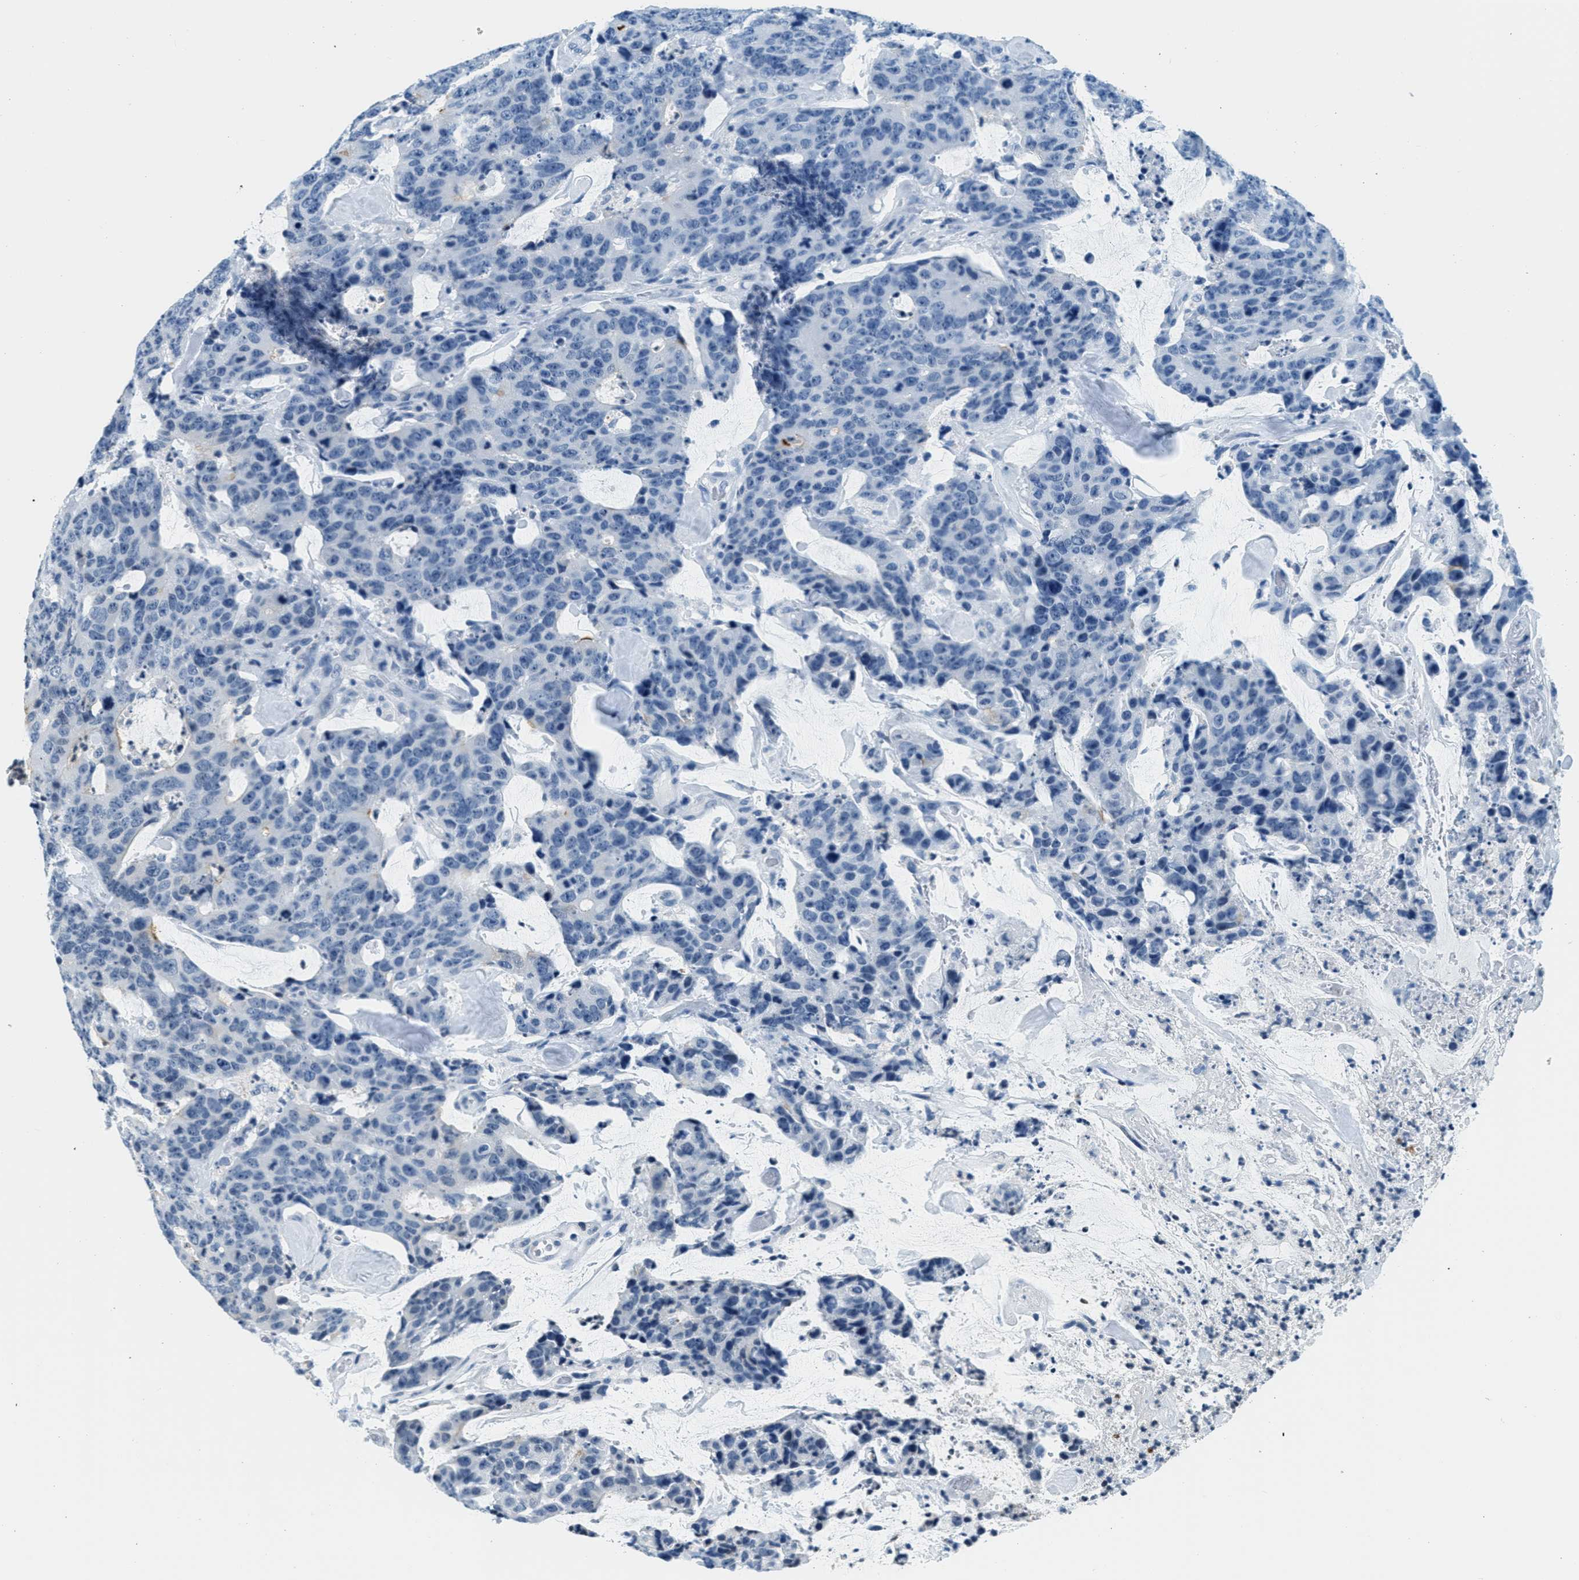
{"staining": {"intensity": "negative", "quantity": "none", "location": "none"}, "tissue": "colorectal cancer", "cell_type": "Tumor cells", "image_type": "cancer", "snomed": [{"axis": "morphology", "description": "Adenocarcinoma, NOS"}, {"axis": "topography", "description": "Colon"}], "caption": "Colorectal adenocarcinoma was stained to show a protein in brown. There is no significant positivity in tumor cells.", "gene": "CA4", "patient": {"sex": "female", "age": 86}}